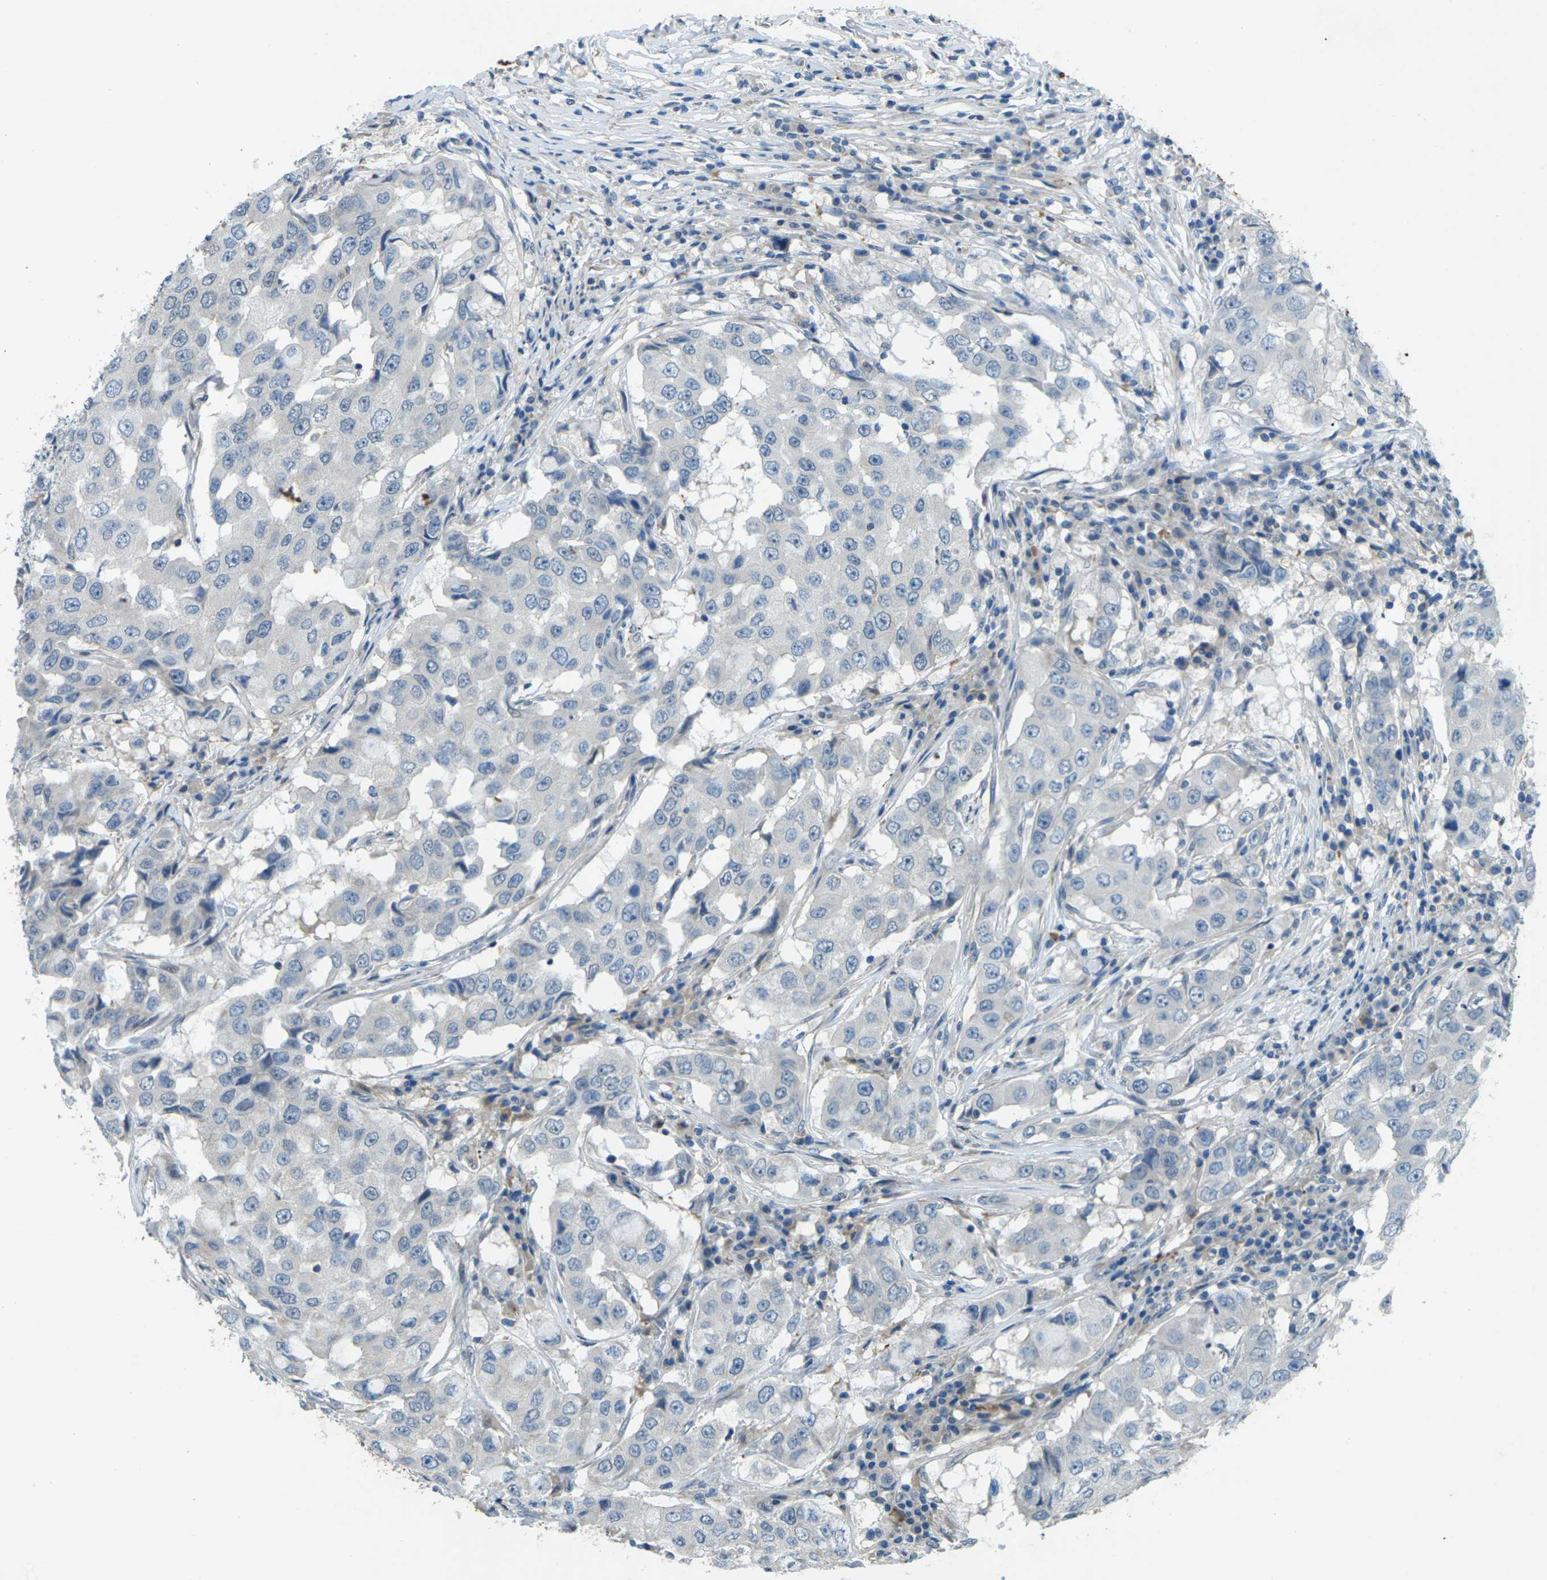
{"staining": {"intensity": "negative", "quantity": "none", "location": "none"}, "tissue": "breast cancer", "cell_type": "Tumor cells", "image_type": "cancer", "snomed": [{"axis": "morphology", "description": "Duct carcinoma"}, {"axis": "topography", "description": "Breast"}], "caption": "The IHC histopathology image has no significant staining in tumor cells of breast cancer tissue. The staining was performed using DAB to visualize the protein expression in brown, while the nuclei were stained in blue with hematoxylin (Magnification: 20x).", "gene": "SIGLEC14", "patient": {"sex": "female", "age": 27}}